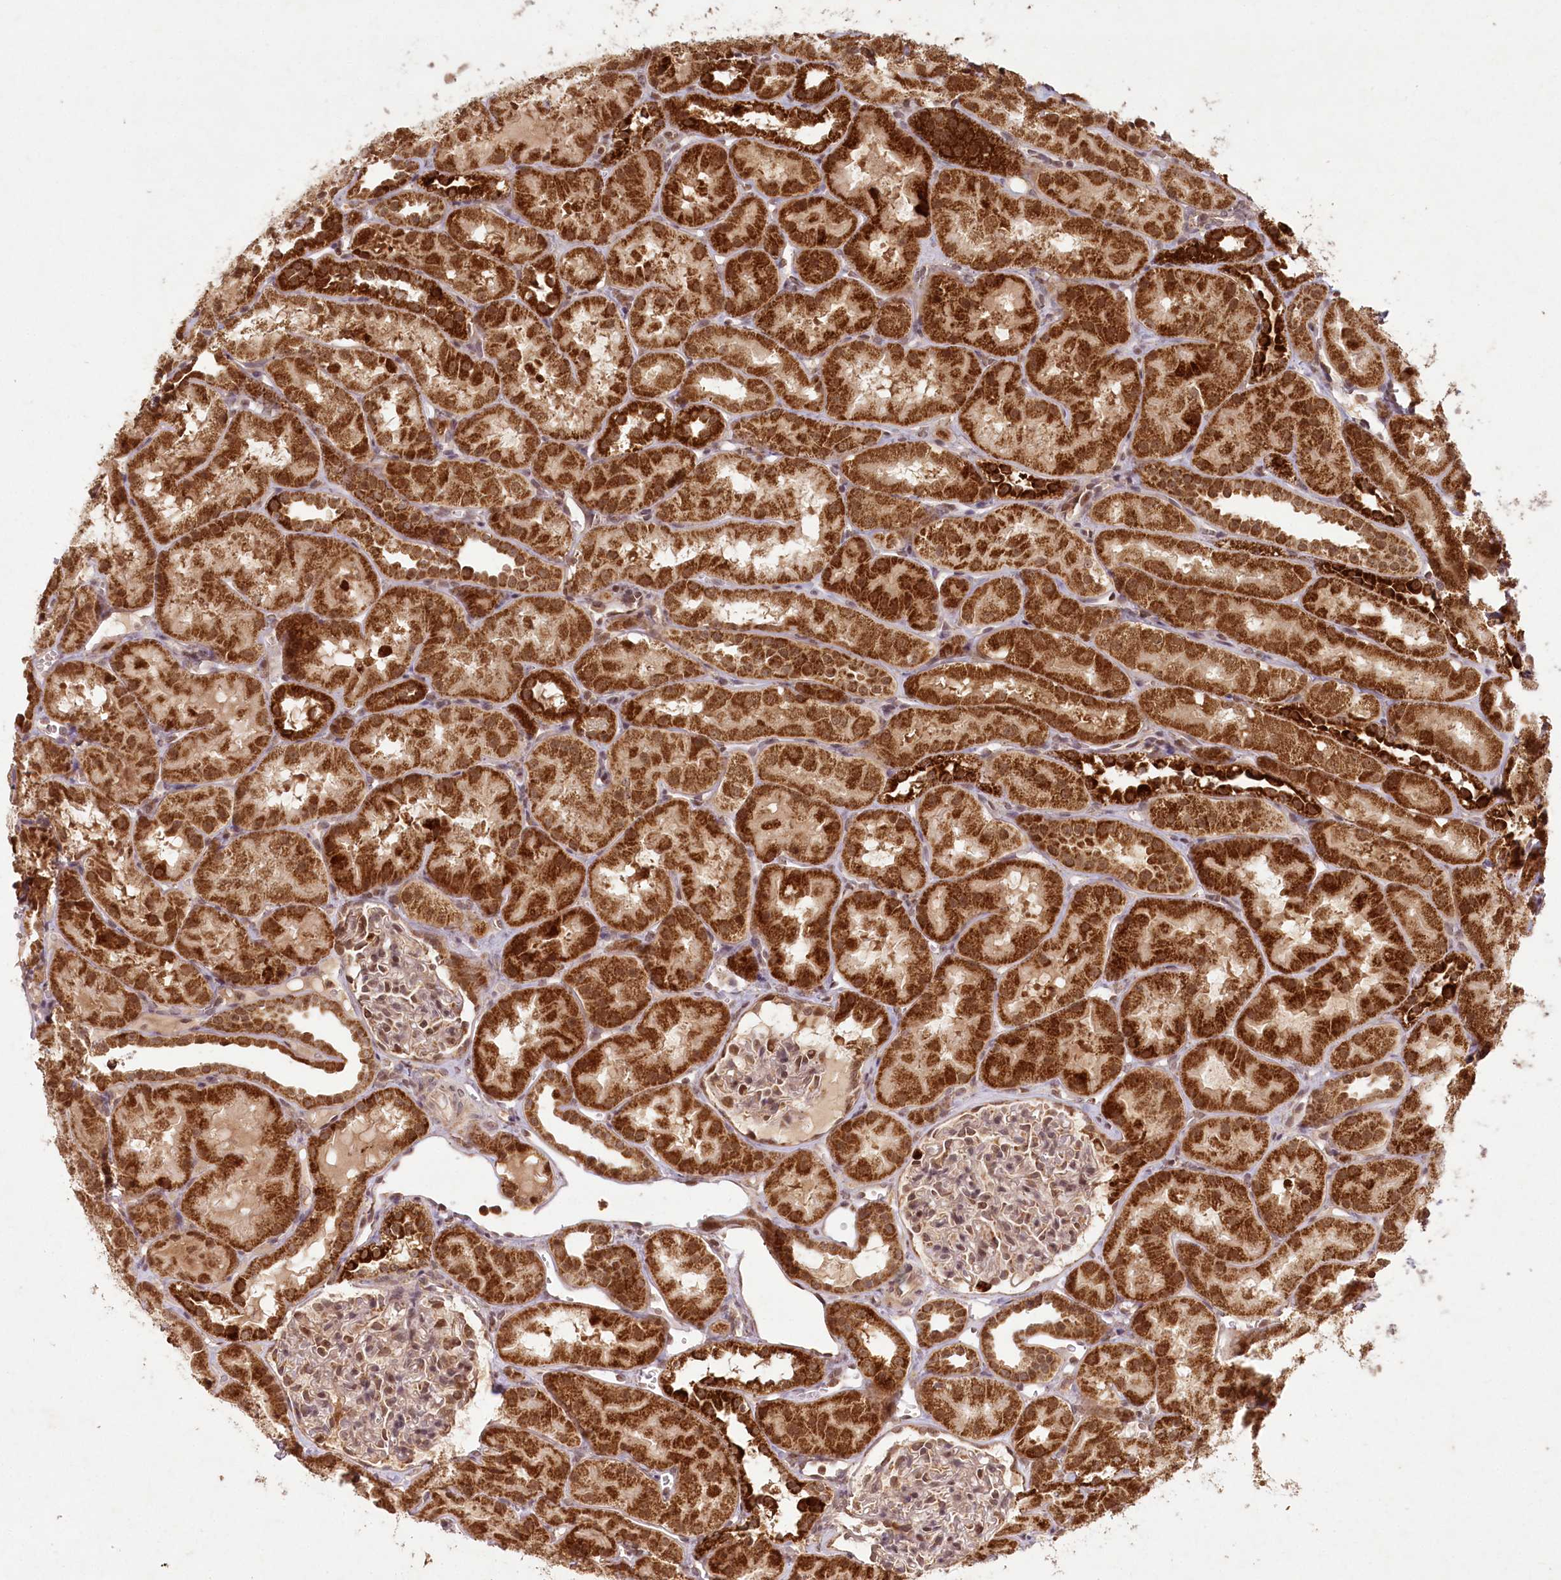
{"staining": {"intensity": "moderate", "quantity": "25%-75%", "location": "cytoplasmic/membranous,nuclear"}, "tissue": "kidney", "cell_type": "Cells in glomeruli", "image_type": "normal", "snomed": [{"axis": "morphology", "description": "Normal tissue, NOS"}, {"axis": "topography", "description": "Kidney"}, {"axis": "topography", "description": "Urinary bladder"}], "caption": "Brown immunohistochemical staining in benign human kidney exhibits moderate cytoplasmic/membranous,nuclear positivity in approximately 25%-75% of cells in glomeruli.", "gene": "MICU1", "patient": {"sex": "male", "age": 16}}